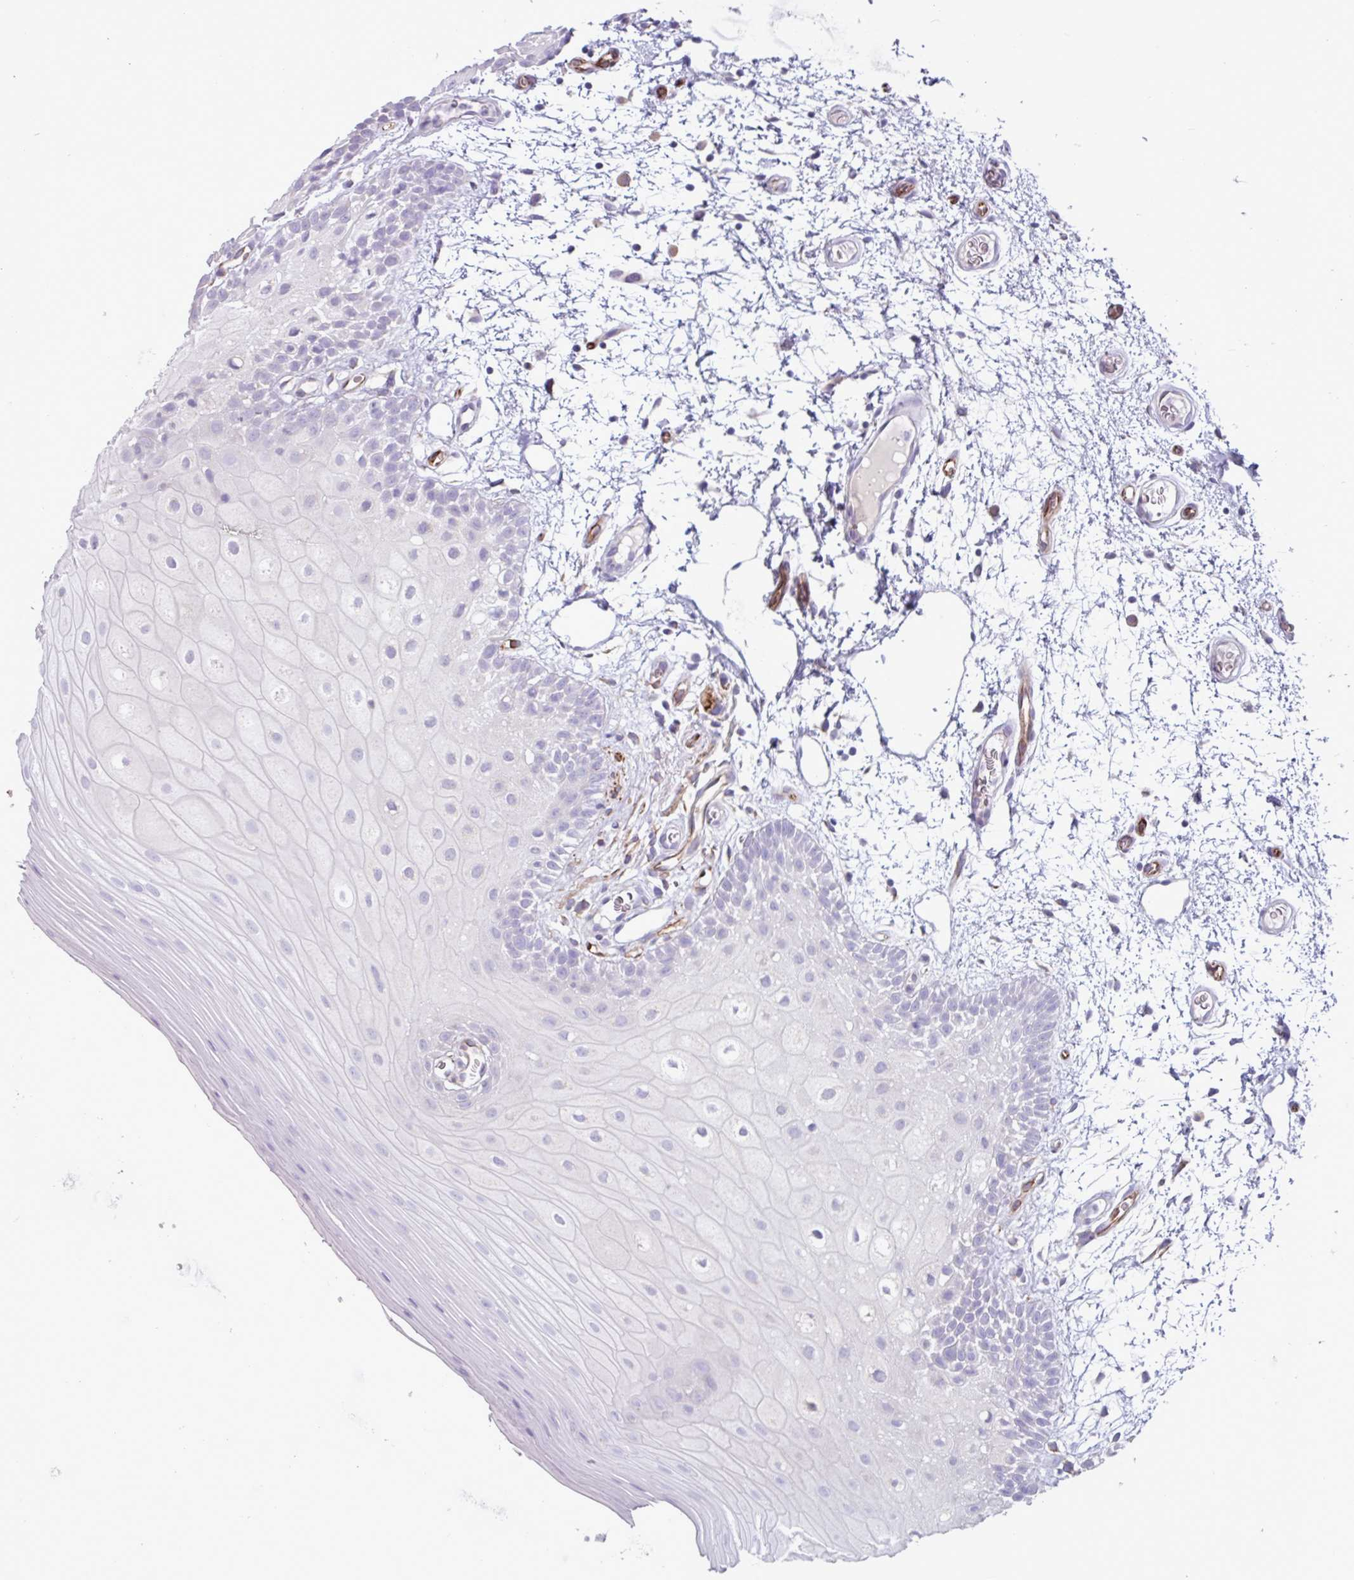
{"staining": {"intensity": "negative", "quantity": "none", "location": "none"}, "tissue": "oral mucosa", "cell_type": "Squamous epithelial cells", "image_type": "normal", "snomed": [{"axis": "morphology", "description": "Normal tissue, NOS"}, {"axis": "morphology", "description": "Squamous cell carcinoma, NOS"}, {"axis": "topography", "description": "Oral tissue"}, {"axis": "topography", "description": "Tounge, NOS"}, {"axis": "topography", "description": "Head-Neck"}], "caption": "A high-resolution histopathology image shows IHC staining of benign oral mucosa, which displays no significant staining in squamous epithelial cells.", "gene": "BTD", "patient": {"sex": "male", "age": 76}}